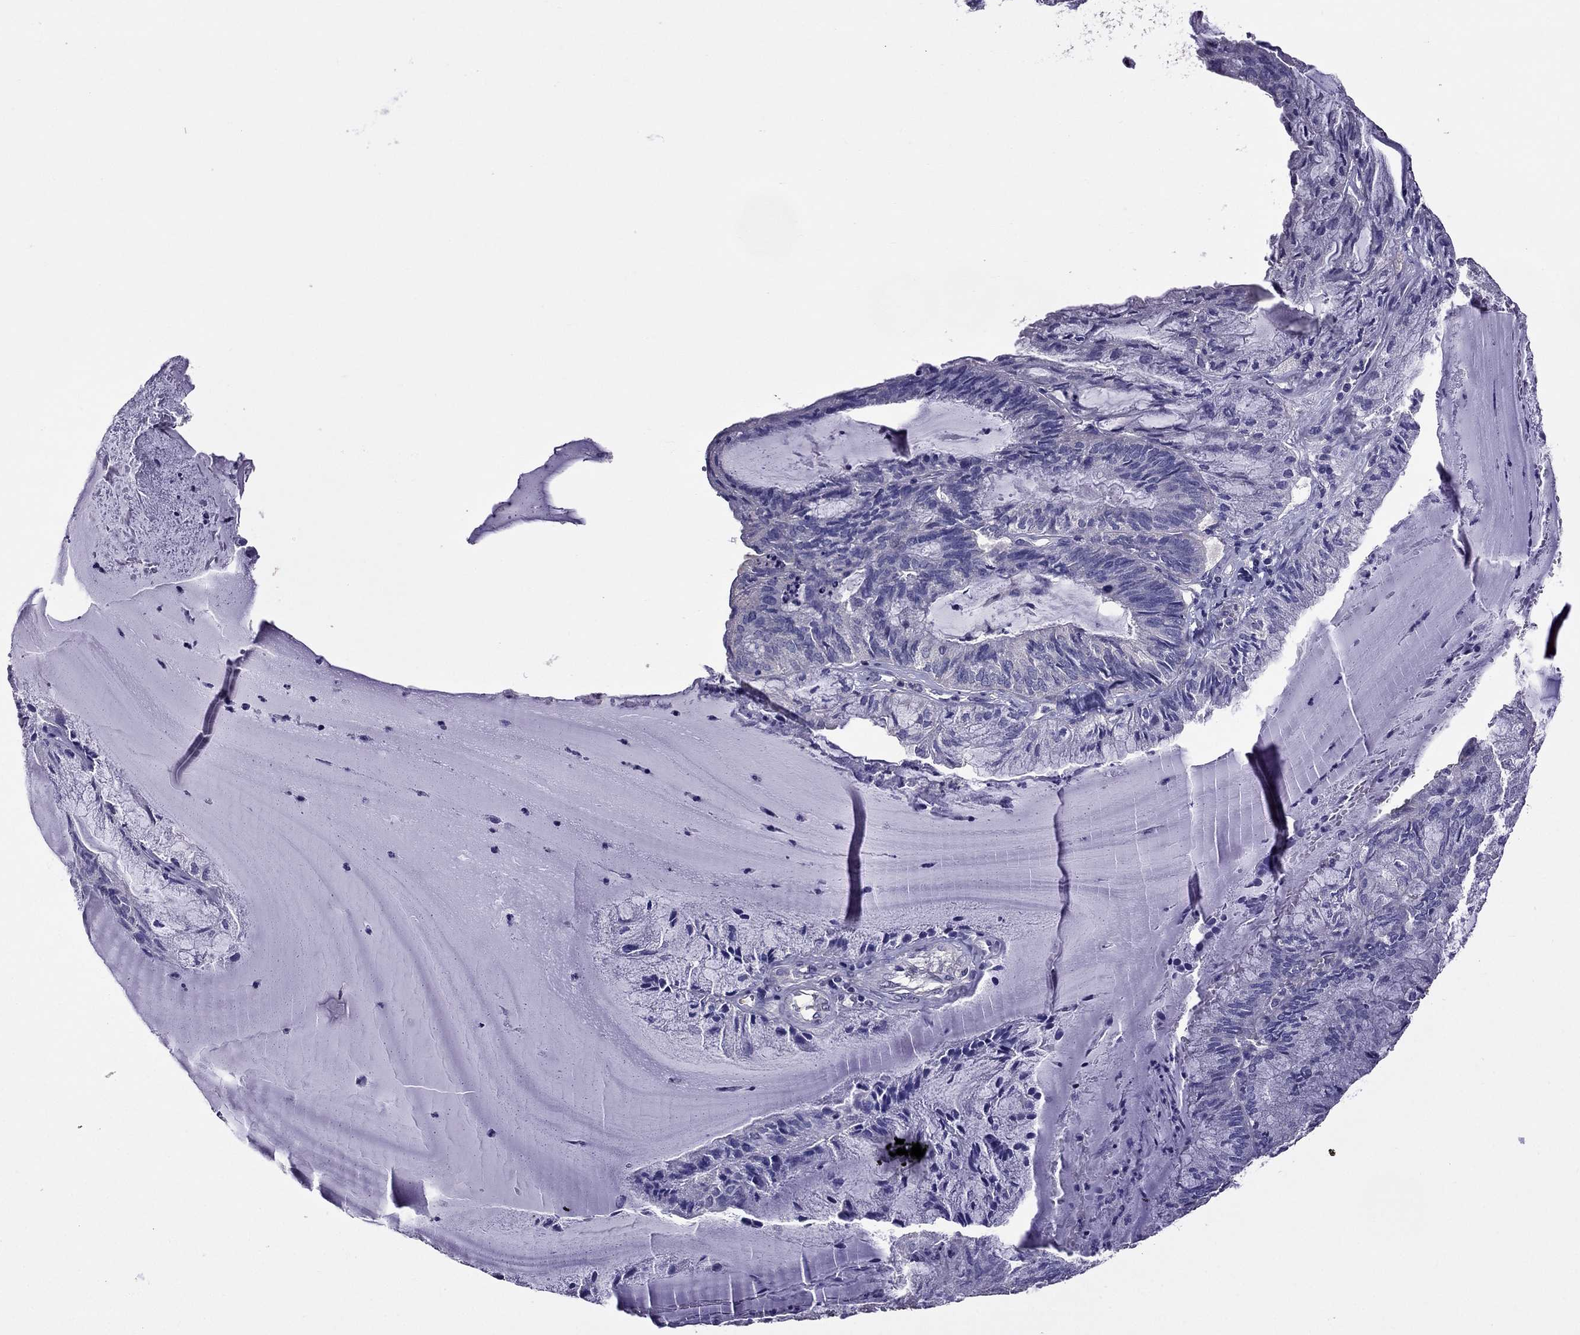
{"staining": {"intensity": "negative", "quantity": "none", "location": "none"}, "tissue": "endometrial cancer", "cell_type": "Tumor cells", "image_type": "cancer", "snomed": [{"axis": "morphology", "description": "Carcinoma, NOS"}, {"axis": "topography", "description": "Endometrium"}], "caption": "Protein analysis of carcinoma (endometrial) demonstrates no significant staining in tumor cells.", "gene": "NKX3-1", "patient": {"sex": "female", "age": 62}}